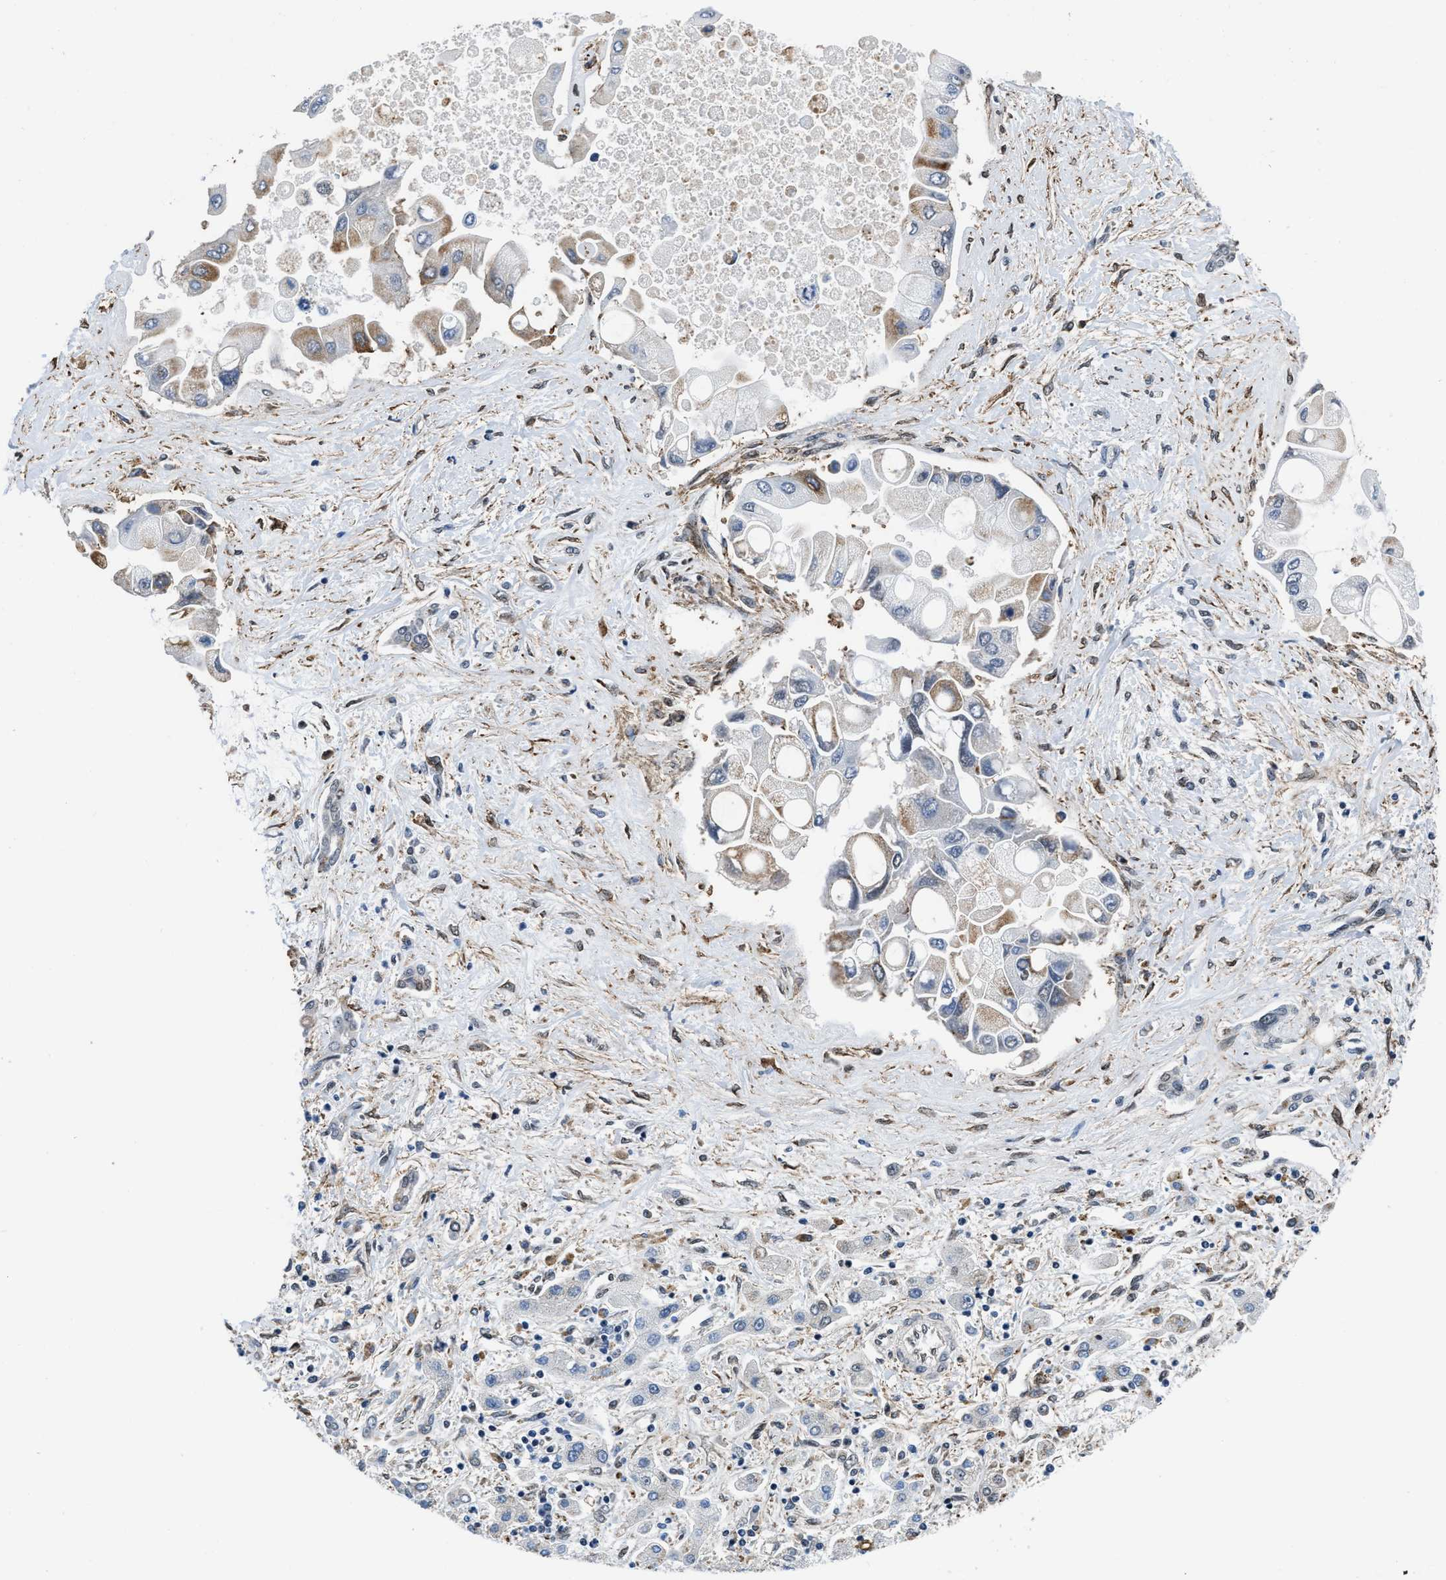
{"staining": {"intensity": "moderate", "quantity": "<25%", "location": "cytoplasmic/membranous"}, "tissue": "liver cancer", "cell_type": "Tumor cells", "image_type": "cancer", "snomed": [{"axis": "morphology", "description": "Cholangiocarcinoma"}, {"axis": "topography", "description": "Liver"}], "caption": "This is a photomicrograph of IHC staining of cholangiocarcinoma (liver), which shows moderate positivity in the cytoplasmic/membranous of tumor cells.", "gene": "HNRNPH2", "patient": {"sex": "male", "age": 50}}